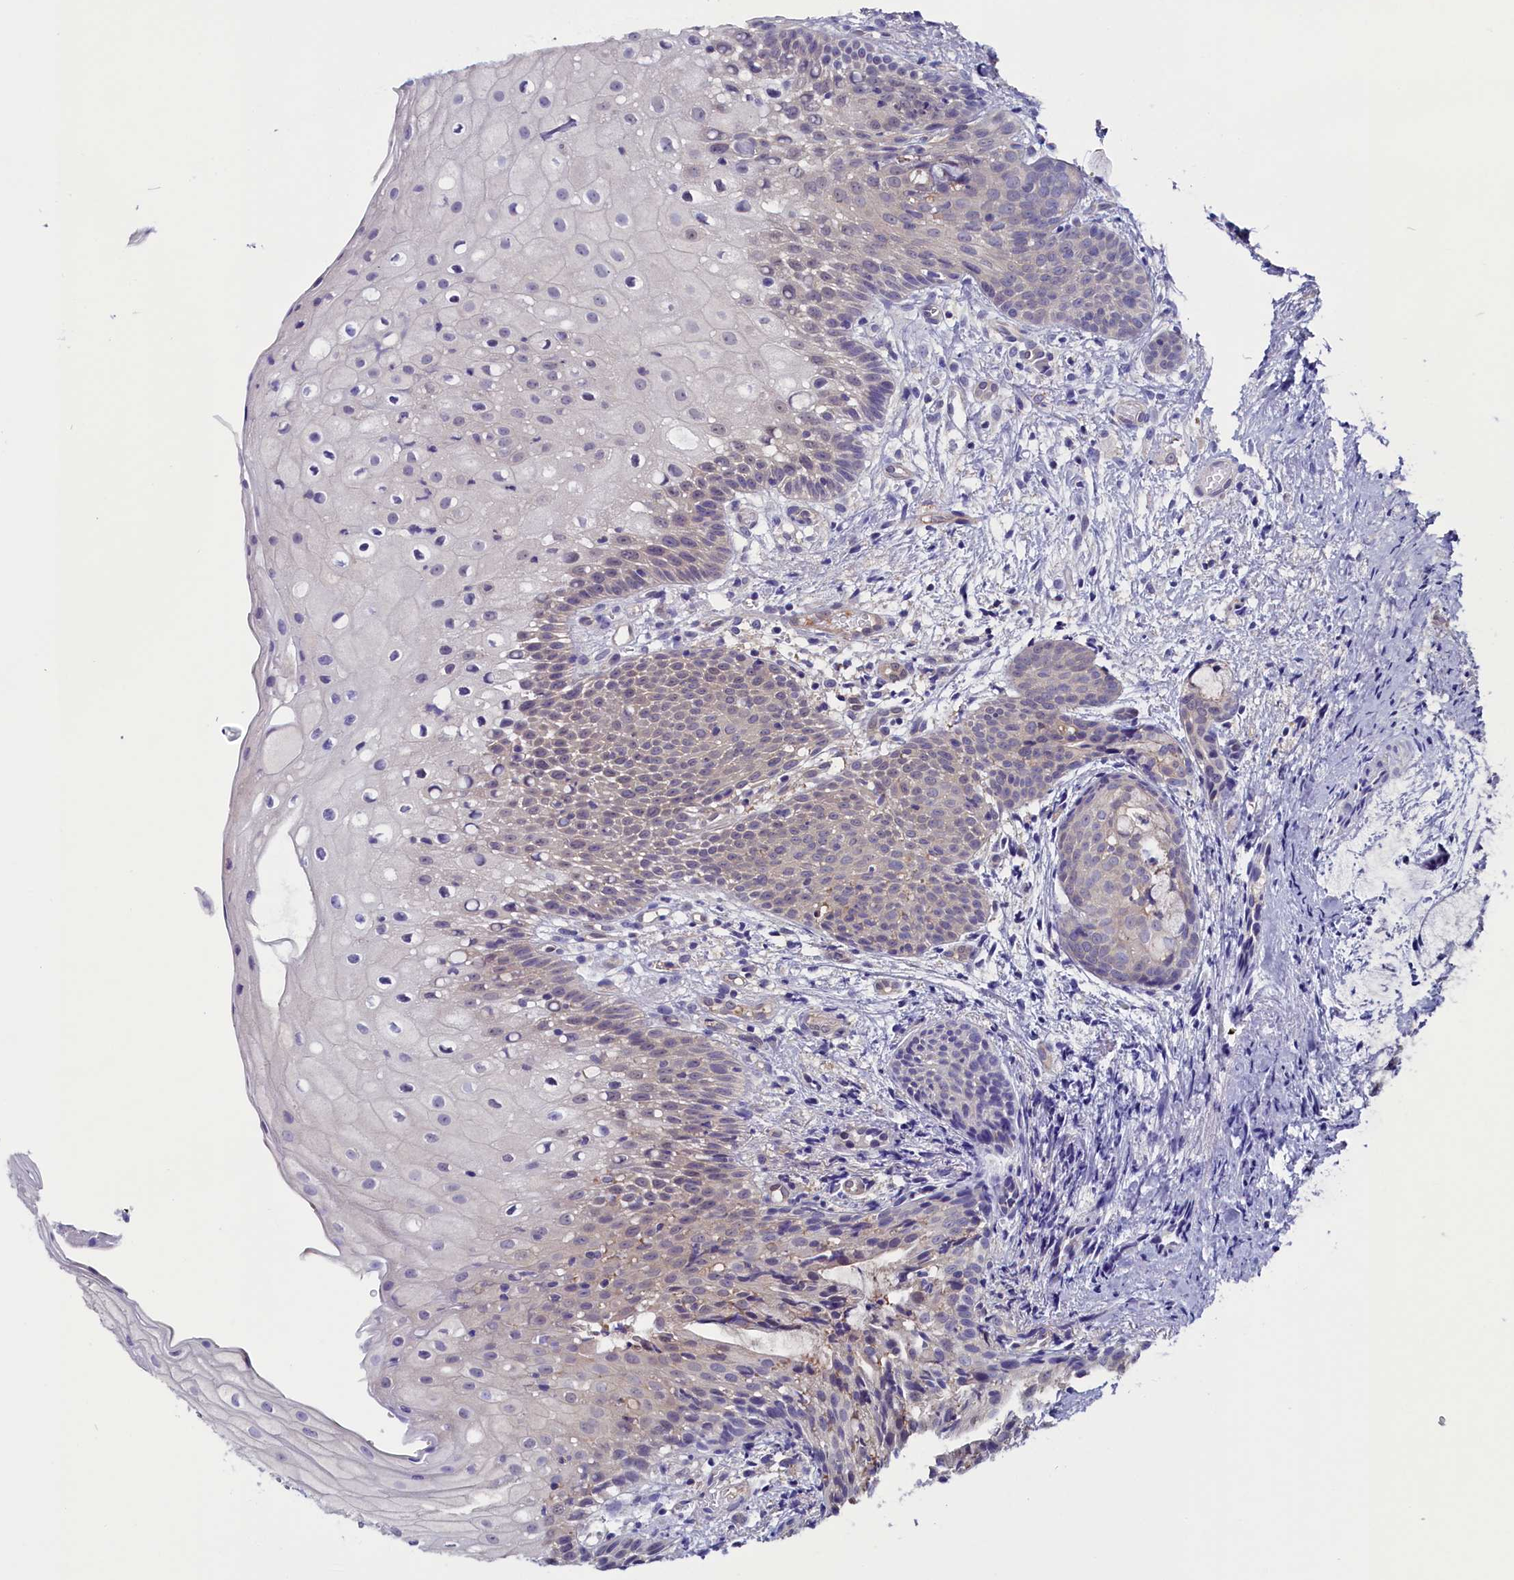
{"staining": {"intensity": "negative", "quantity": "none", "location": "none"}, "tissue": "oral mucosa", "cell_type": "Squamous epithelial cells", "image_type": "normal", "snomed": [{"axis": "morphology", "description": "Normal tissue, NOS"}, {"axis": "topography", "description": "Oral tissue"}], "caption": "IHC histopathology image of normal human oral mucosa stained for a protein (brown), which displays no expression in squamous epithelial cells. (Stains: DAB immunohistochemistry (IHC) with hematoxylin counter stain, Microscopy: brightfield microscopy at high magnification).", "gene": "CIAPIN1", "patient": {"sex": "female", "age": 69}}